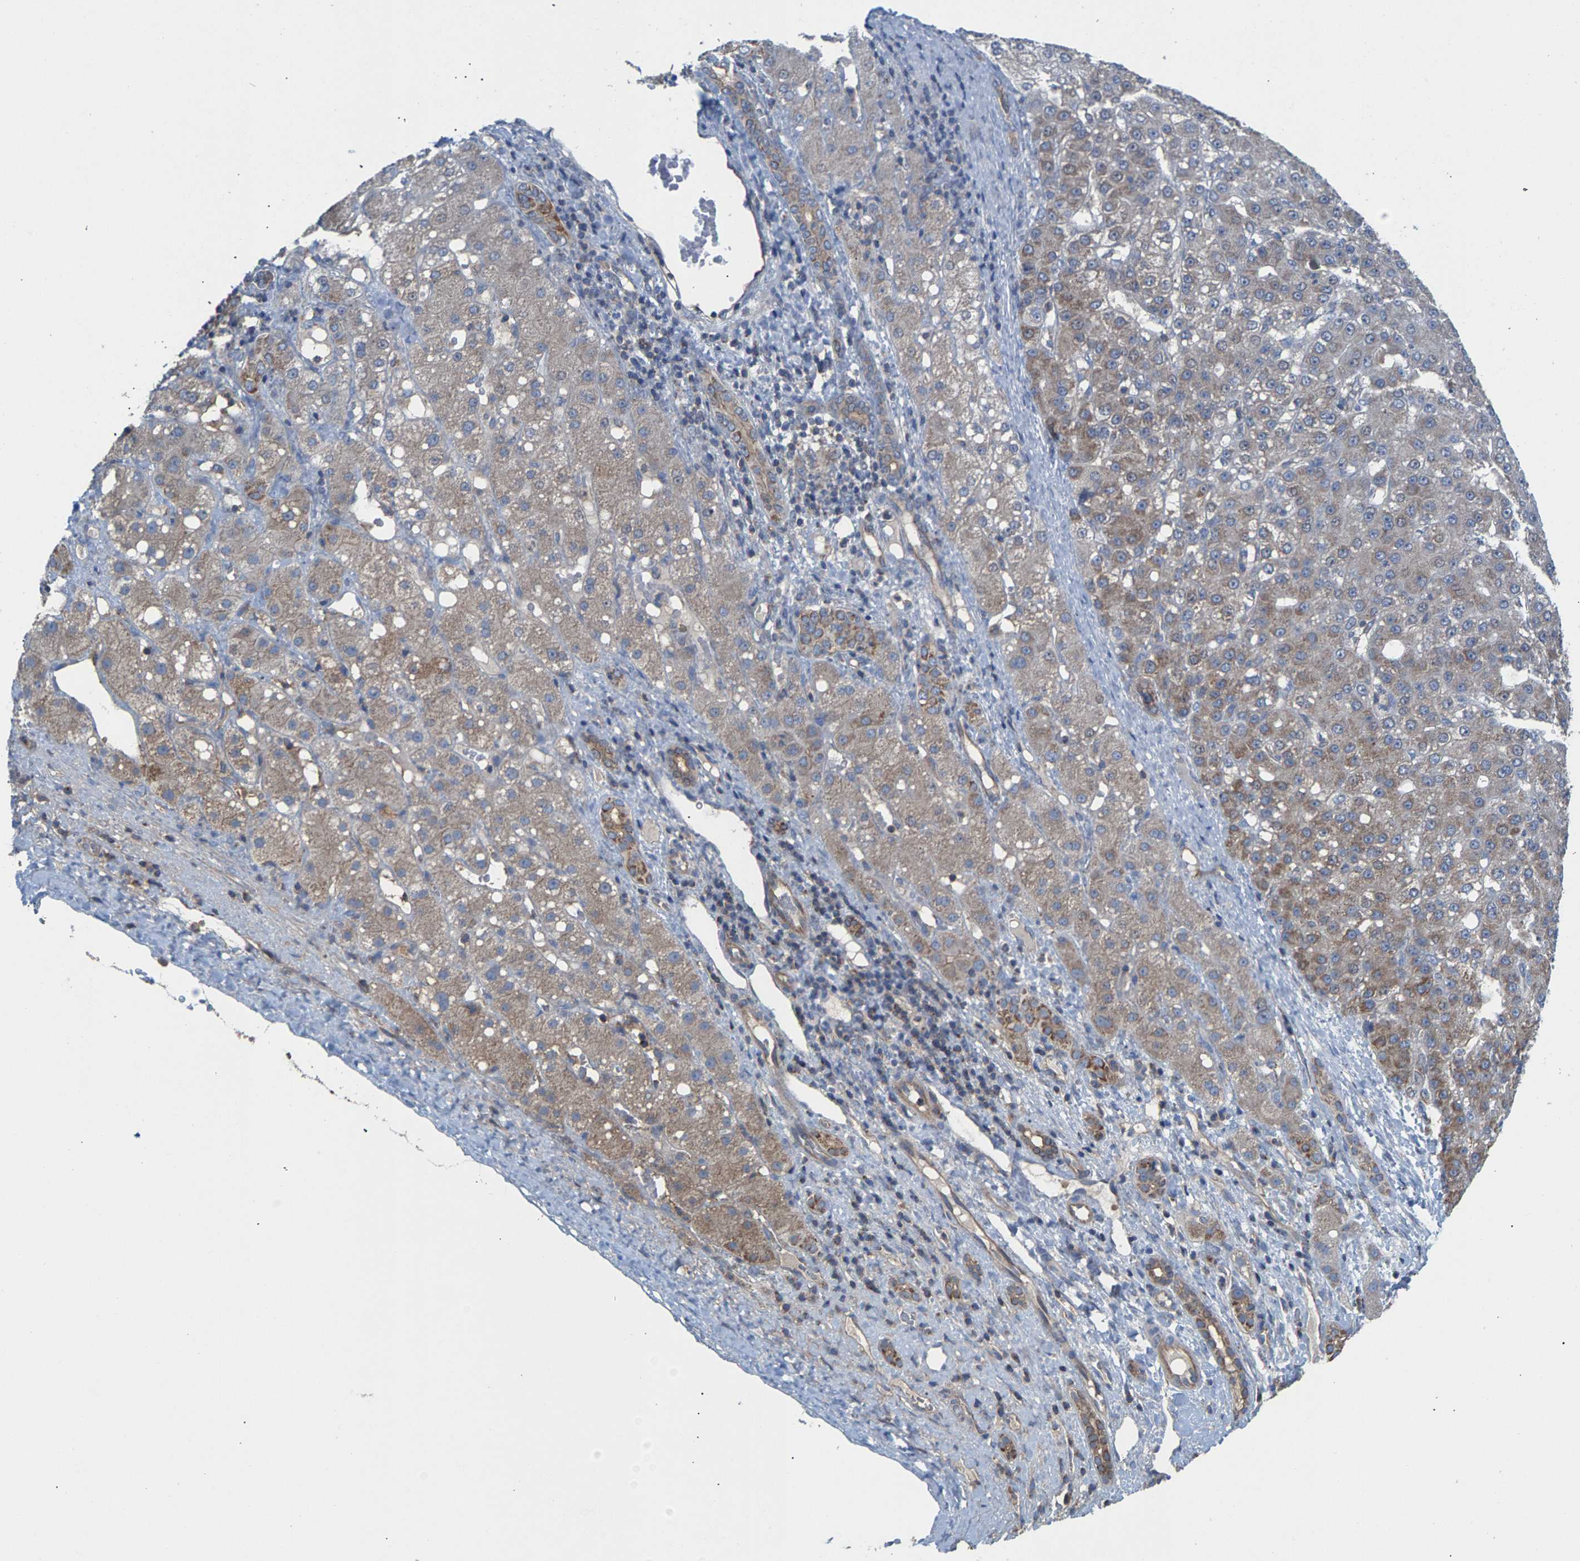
{"staining": {"intensity": "weak", "quantity": ">75%", "location": "cytoplasmic/membranous"}, "tissue": "liver cancer", "cell_type": "Tumor cells", "image_type": "cancer", "snomed": [{"axis": "morphology", "description": "Carcinoma, Hepatocellular, NOS"}, {"axis": "topography", "description": "Liver"}], "caption": "IHC (DAB) staining of human liver hepatocellular carcinoma reveals weak cytoplasmic/membranous protein positivity in approximately >75% of tumor cells.", "gene": "MRM1", "patient": {"sex": "male", "age": 67}}